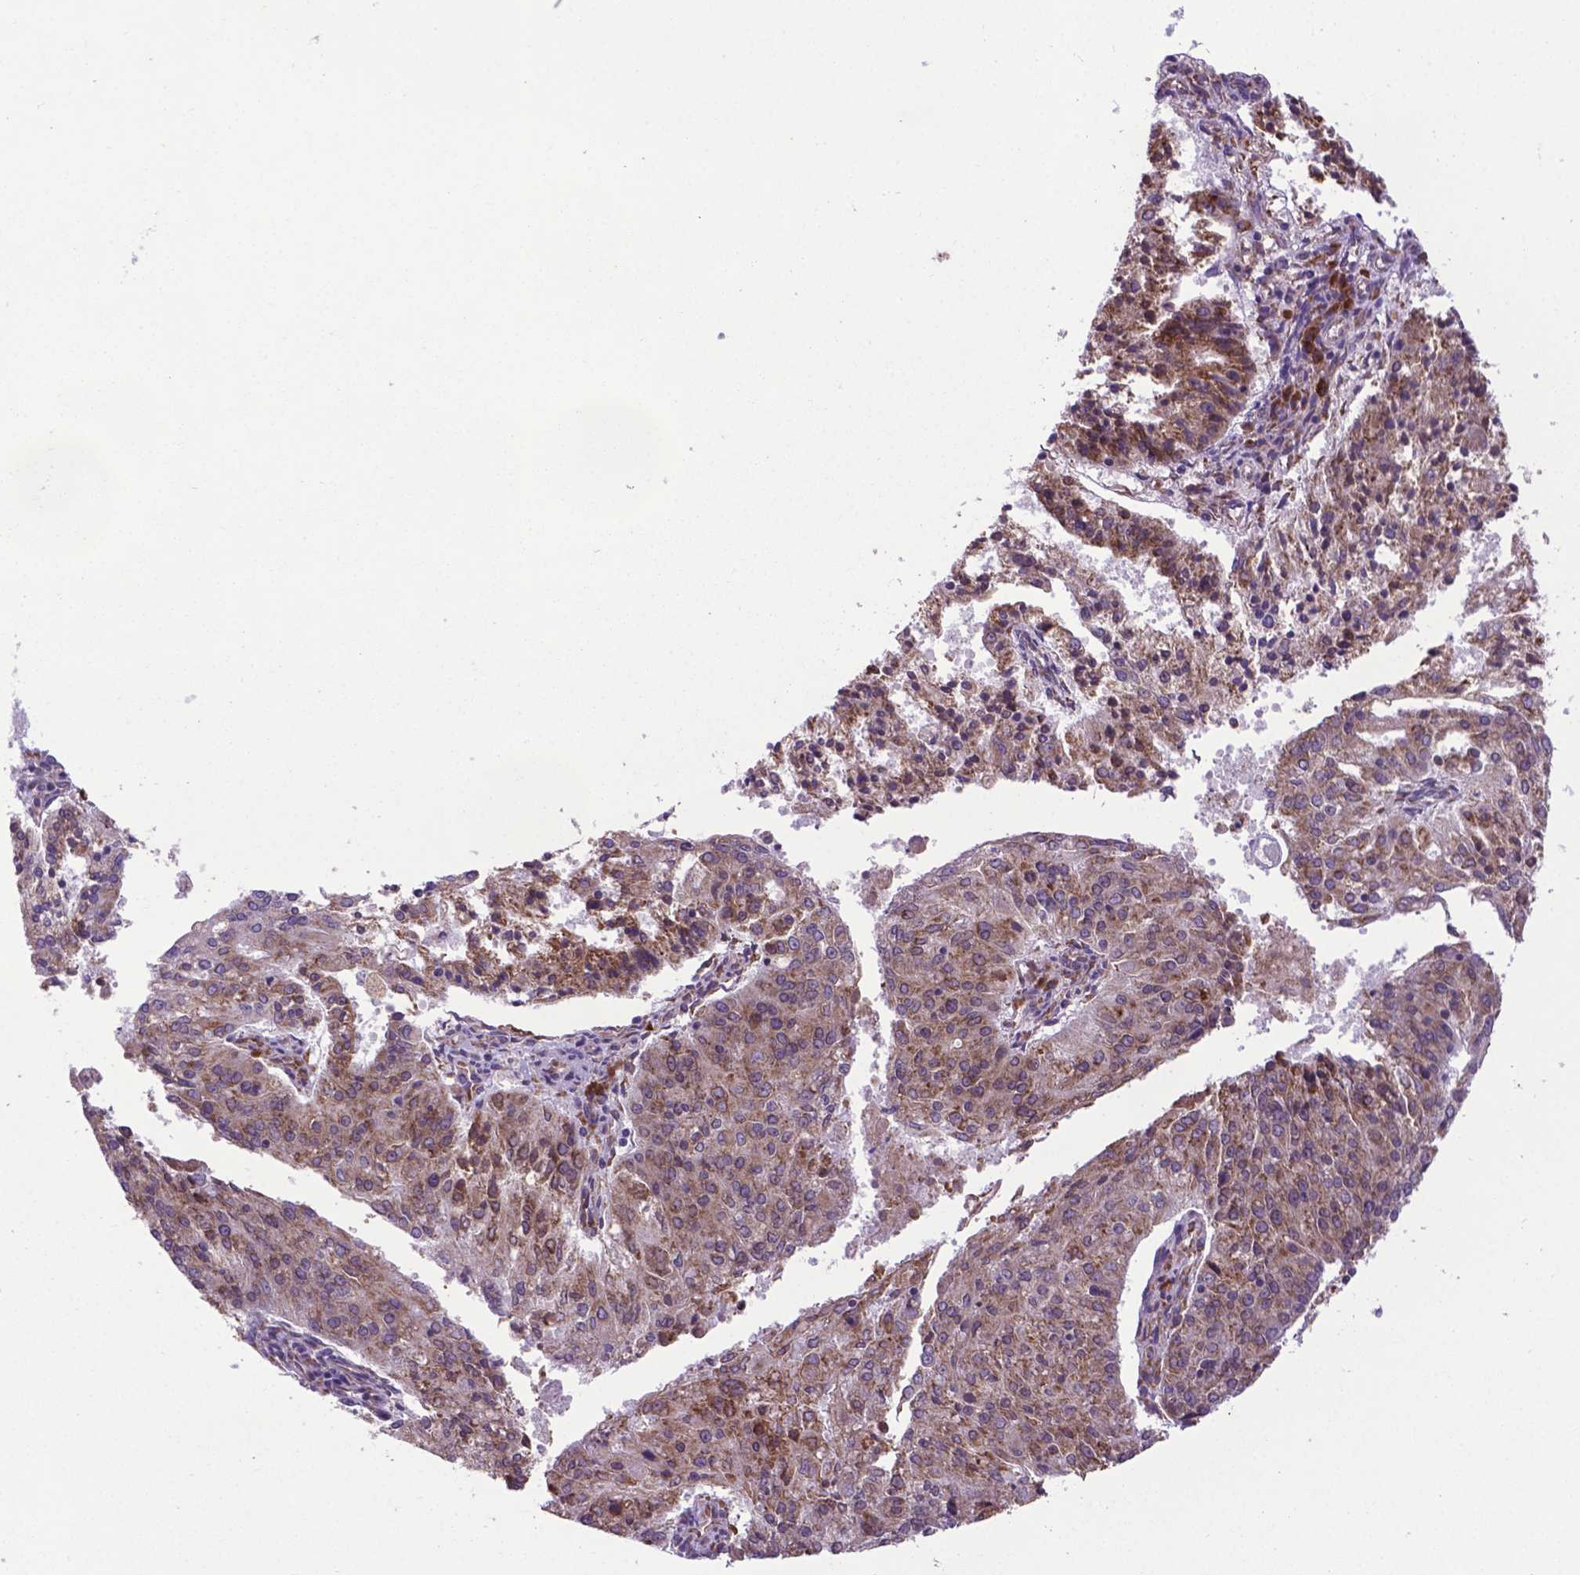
{"staining": {"intensity": "moderate", "quantity": ">75%", "location": "cytoplasmic/membranous"}, "tissue": "endometrial cancer", "cell_type": "Tumor cells", "image_type": "cancer", "snomed": [{"axis": "morphology", "description": "Adenocarcinoma, NOS"}, {"axis": "topography", "description": "Endometrium"}], "caption": "Human endometrial cancer stained with a brown dye demonstrates moderate cytoplasmic/membranous positive expression in approximately >75% of tumor cells.", "gene": "WDR83OS", "patient": {"sex": "female", "age": 82}}